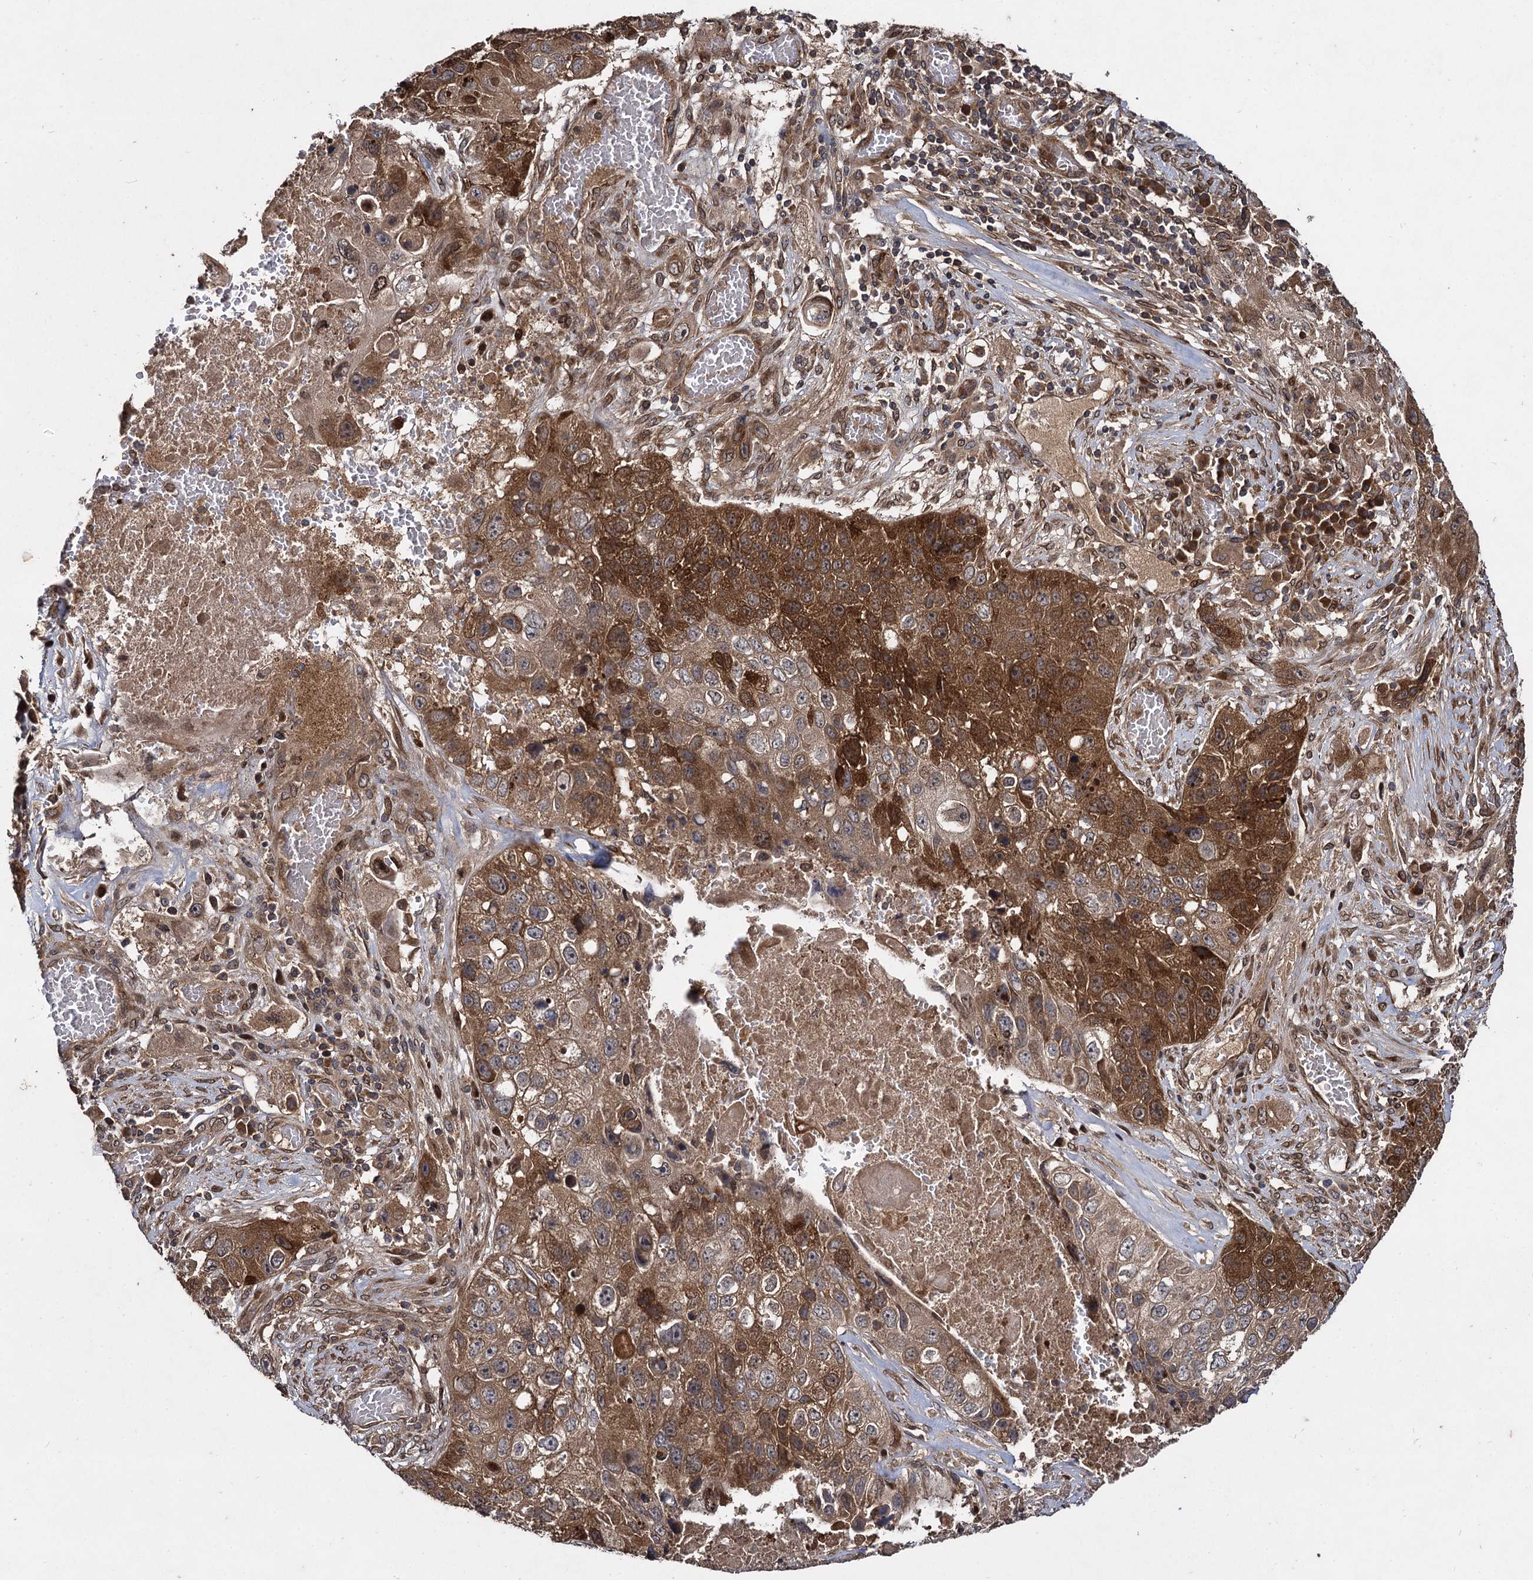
{"staining": {"intensity": "strong", "quantity": ">75%", "location": "cytoplasmic/membranous"}, "tissue": "lung cancer", "cell_type": "Tumor cells", "image_type": "cancer", "snomed": [{"axis": "morphology", "description": "Squamous cell carcinoma, NOS"}, {"axis": "topography", "description": "Lung"}], "caption": "Immunohistochemical staining of human lung squamous cell carcinoma demonstrates high levels of strong cytoplasmic/membranous protein expression in approximately >75% of tumor cells. (brown staining indicates protein expression, while blue staining denotes nuclei).", "gene": "DCP1B", "patient": {"sex": "male", "age": 61}}